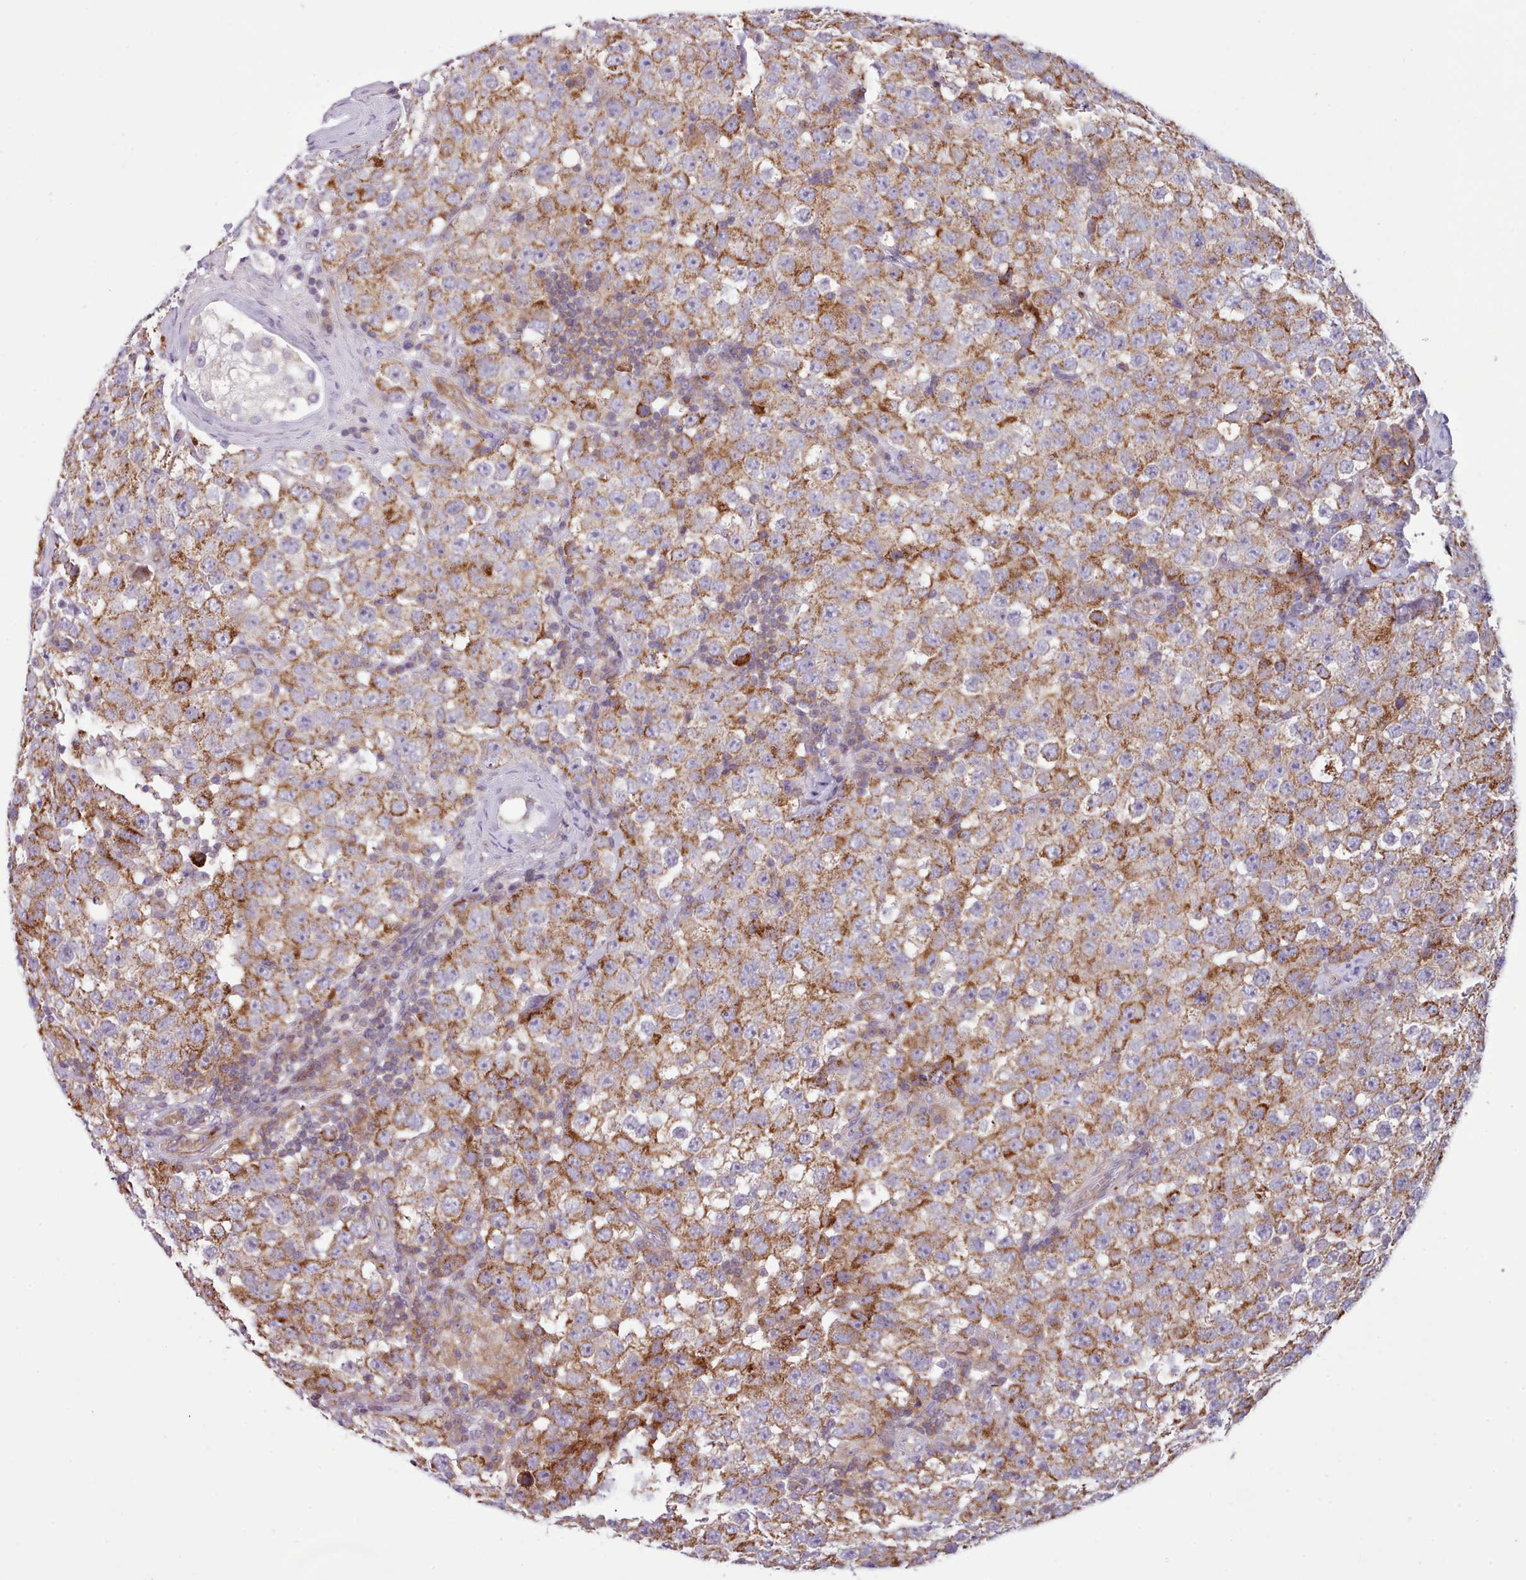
{"staining": {"intensity": "moderate", "quantity": ">75%", "location": "cytoplasmic/membranous"}, "tissue": "testis cancer", "cell_type": "Tumor cells", "image_type": "cancer", "snomed": [{"axis": "morphology", "description": "Seminoma, NOS"}, {"axis": "topography", "description": "Testis"}], "caption": "Tumor cells exhibit medium levels of moderate cytoplasmic/membranous positivity in approximately >75% of cells in testis seminoma.", "gene": "TENT4B", "patient": {"sex": "male", "age": 28}}